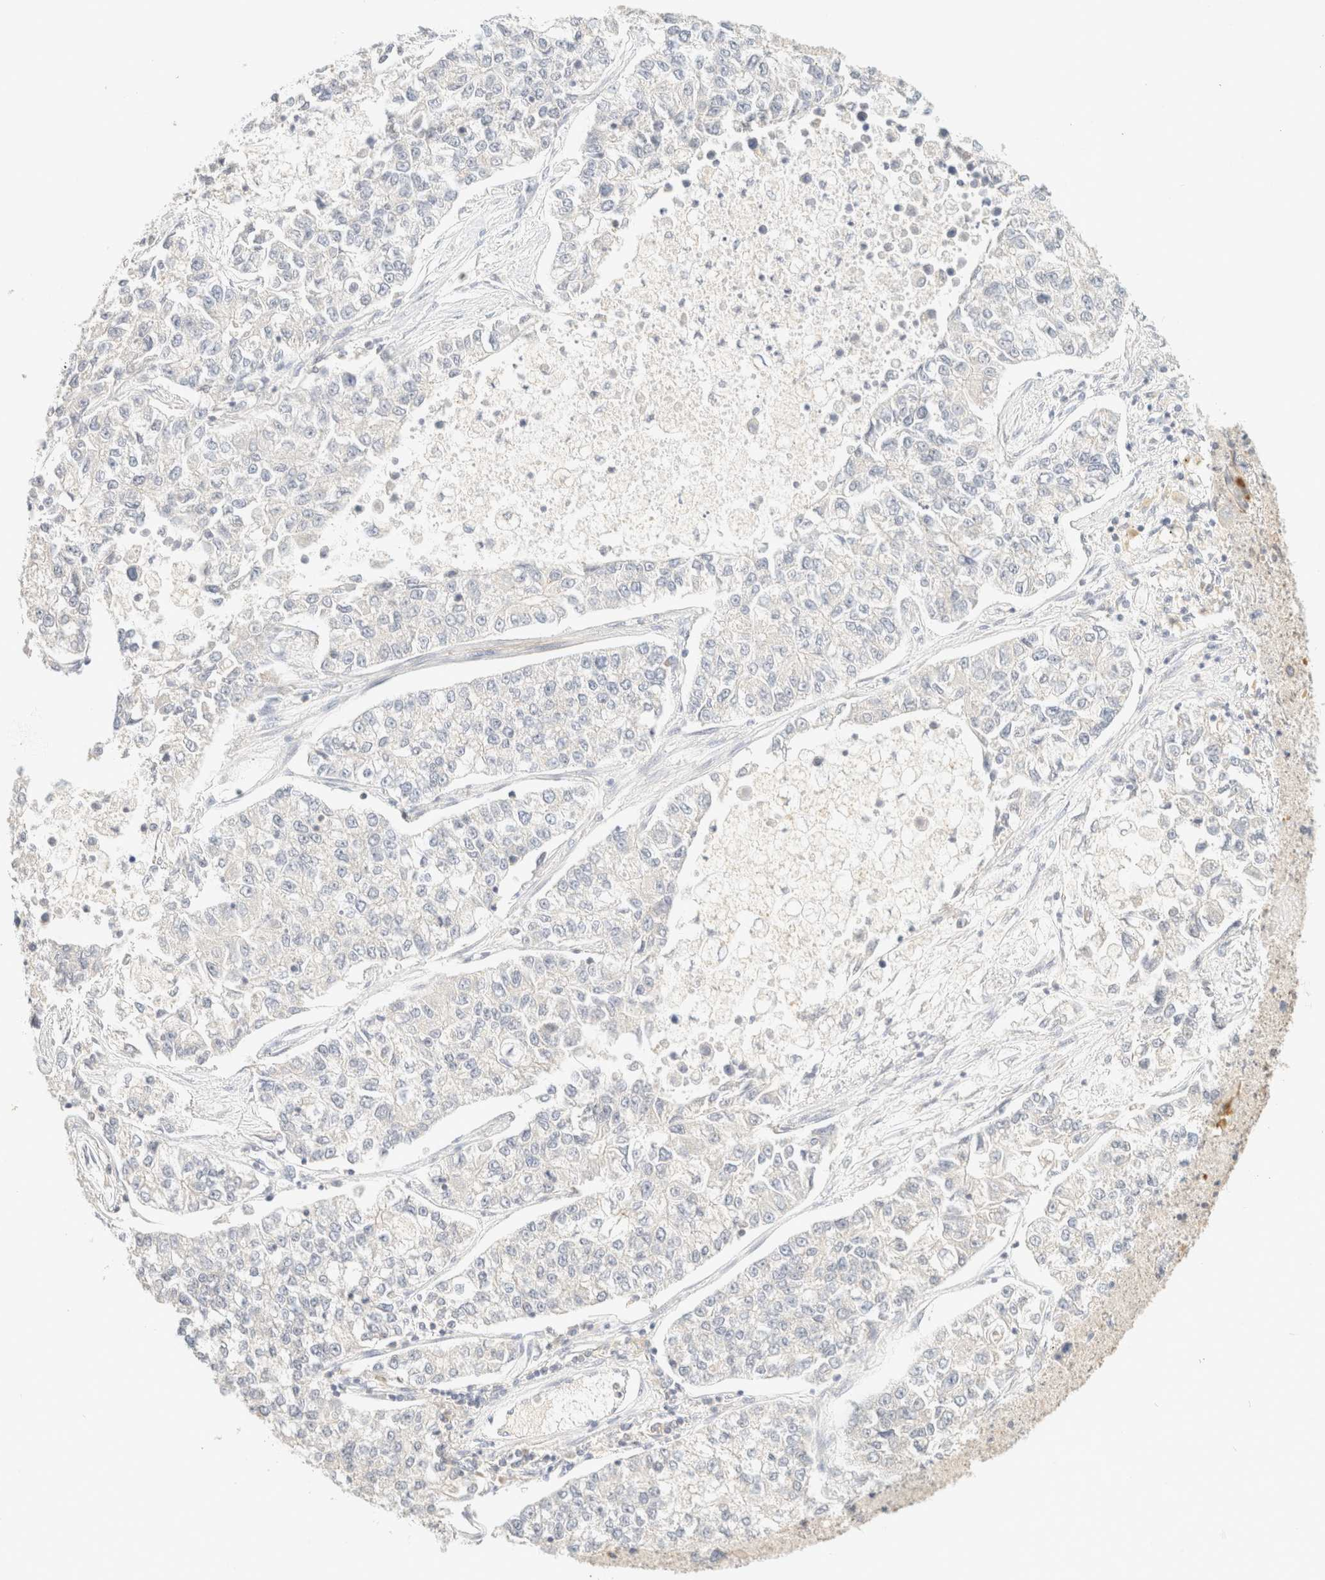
{"staining": {"intensity": "negative", "quantity": "none", "location": "none"}, "tissue": "lung cancer", "cell_type": "Tumor cells", "image_type": "cancer", "snomed": [{"axis": "morphology", "description": "Adenocarcinoma, NOS"}, {"axis": "topography", "description": "Lung"}], "caption": "Immunohistochemistry (IHC) micrograph of neoplastic tissue: human lung cancer (adenocarcinoma) stained with DAB (3,3'-diaminobenzidine) exhibits no significant protein staining in tumor cells.", "gene": "TIMD4", "patient": {"sex": "male", "age": 49}}